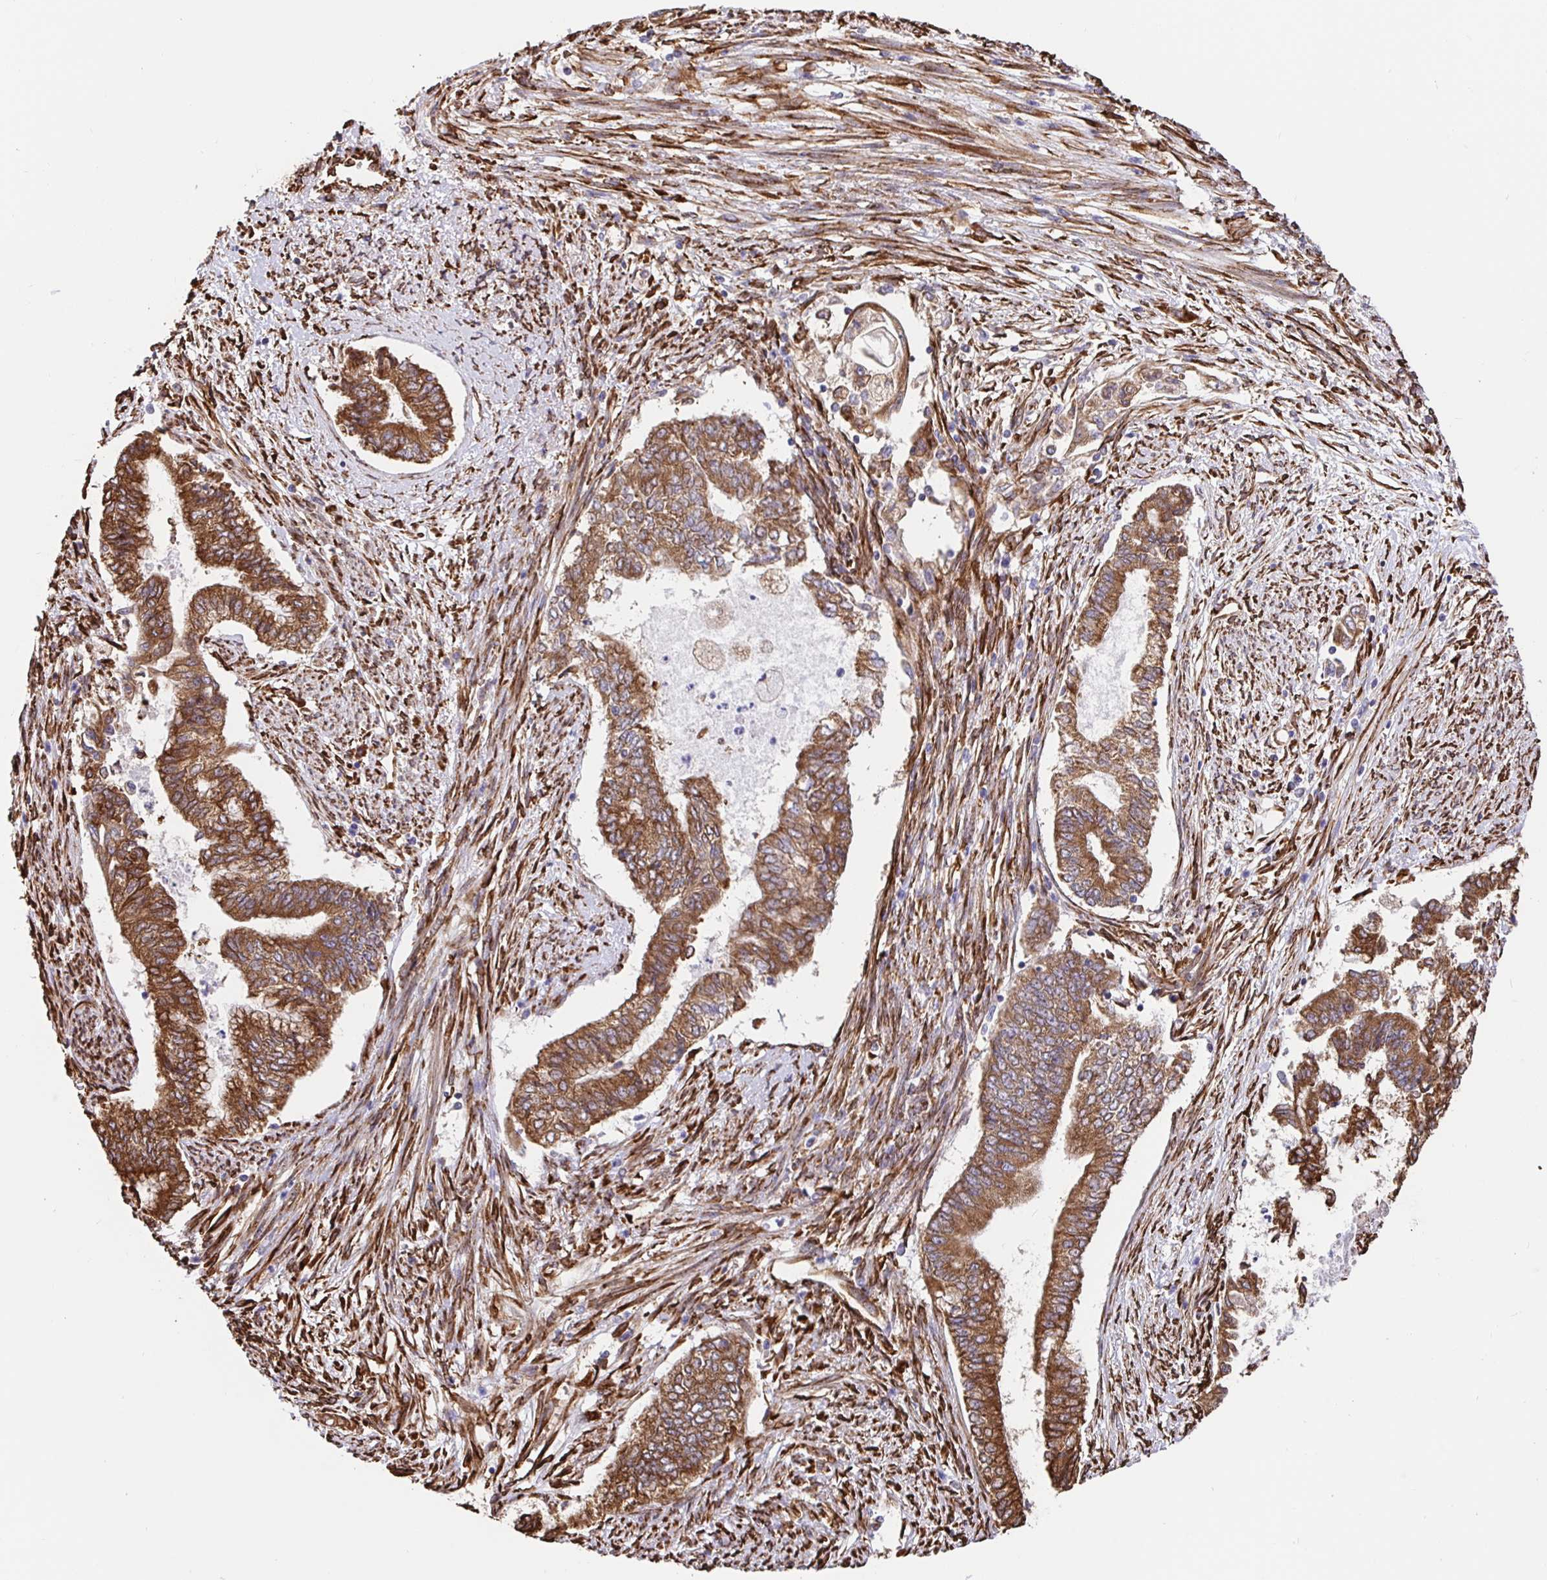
{"staining": {"intensity": "strong", "quantity": ">75%", "location": "cytoplasmic/membranous"}, "tissue": "endometrial cancer", "cell_type": "Tumor cells", "image_type": "cancer", "snomed": [{"axis": "morphology", "description": "Adenocarcinoma, NOS"}, {"axis": "topography", "description": "Endometrium"}], "caption": "Immunohistochemistry photomicrograph of endometrial cancer stained for a protein (brown), which demonstrates high levels of strong cytoplasmic/membranous staining in about >75% of tumor cells.", "gene": "MAOA", "patient": {"sex": "female", "age": 65}}